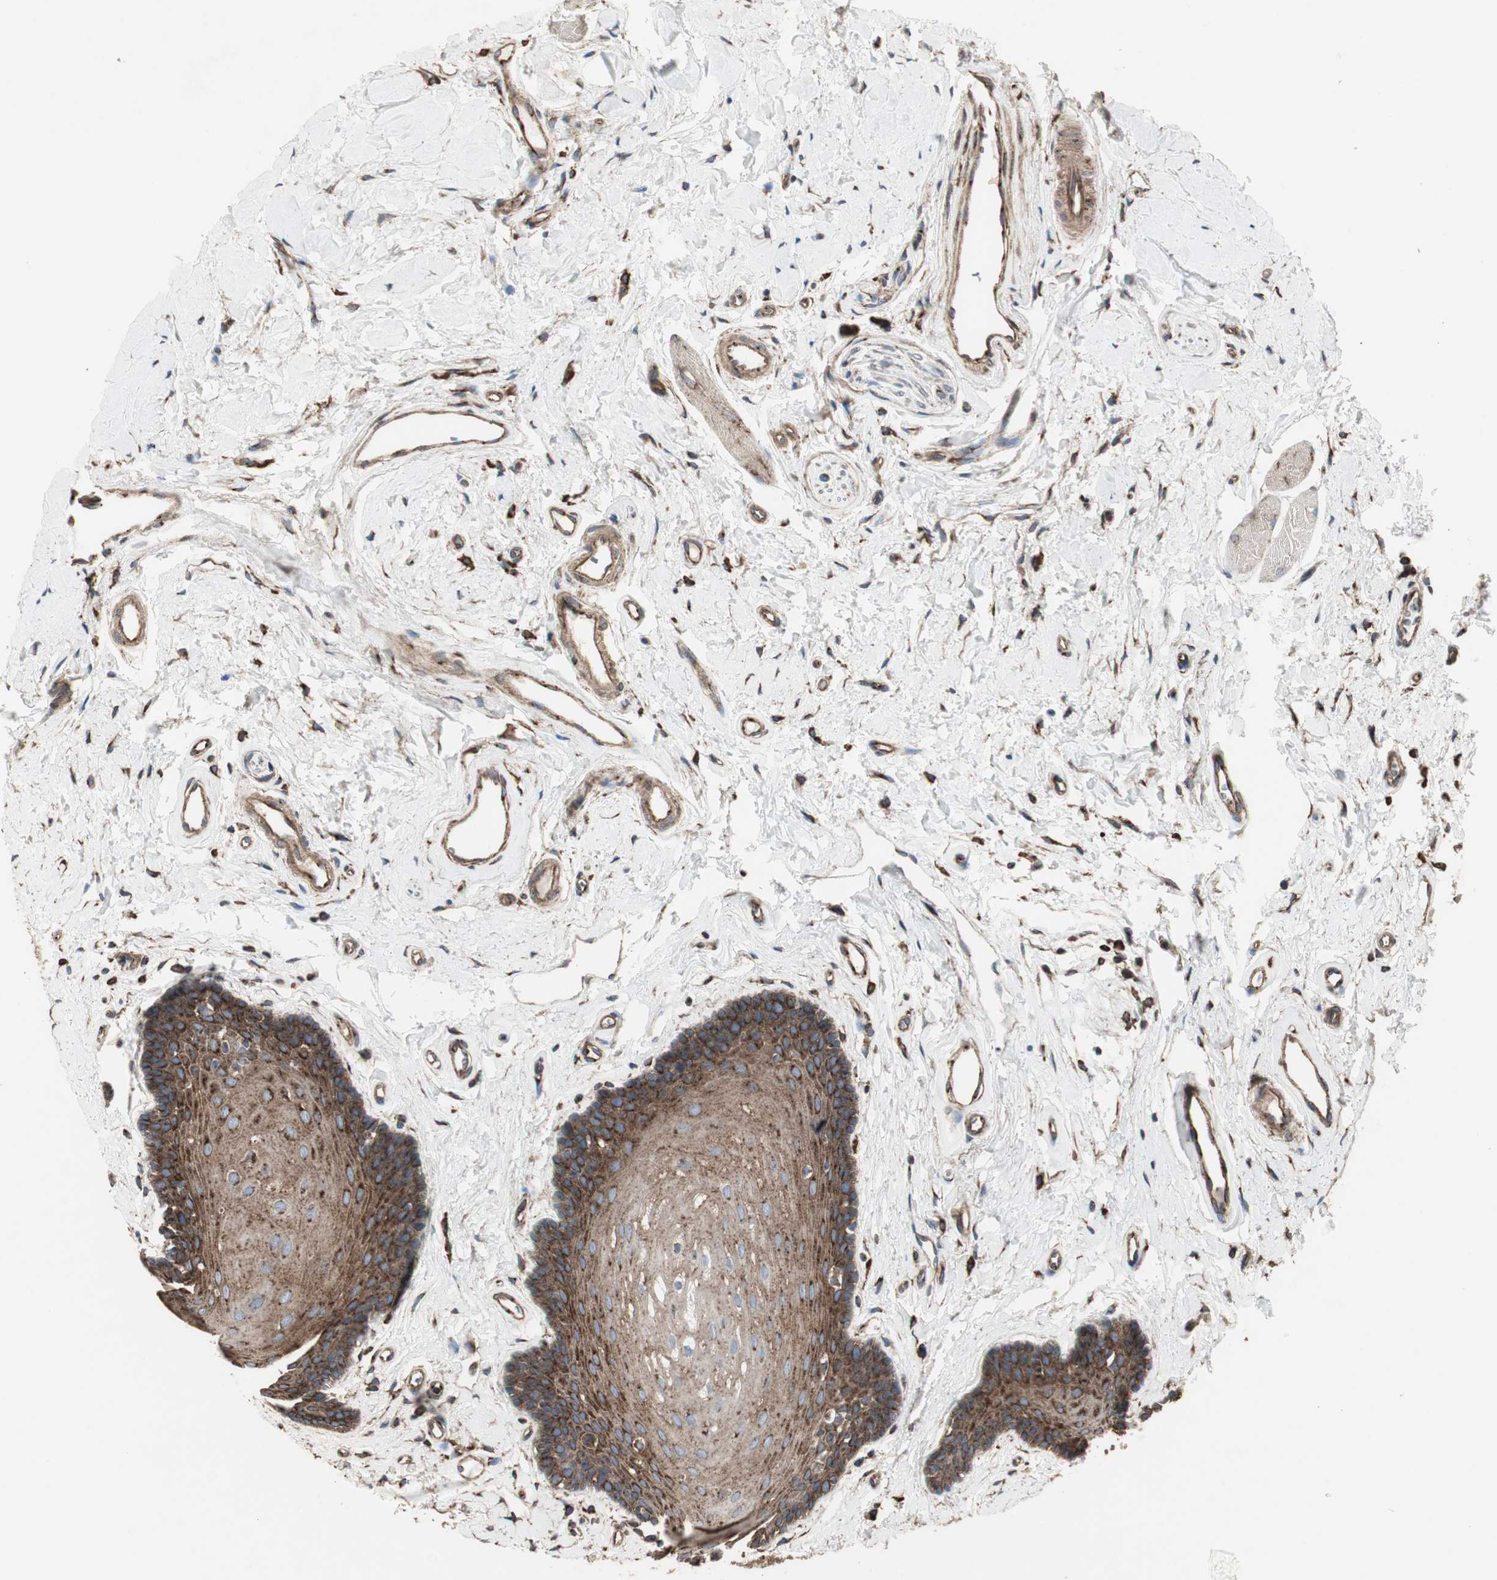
{"staining": {"intensity": "strong", "quantity": ">75%", "location": "cytoplasmic/membranous"}, "tissue": "oral mucosa", "cell_type": "Squamous epithelial cells", "image_type": "normal", "snomed": [{"axis": "morphology", "description": "Normal tissue, NOS"}, {"axis": "topography", "description": "Oral tissue"}], "caption": "Protein staining of unremarkable oral mucosa shows strong cytoplasmic/membranous staining in about >75% of squamous epithelial cells. (IHC, brightfield microscopy, high magnification).", "gene": "H6PD", "patient": {"sex": "male", "age": 62}}